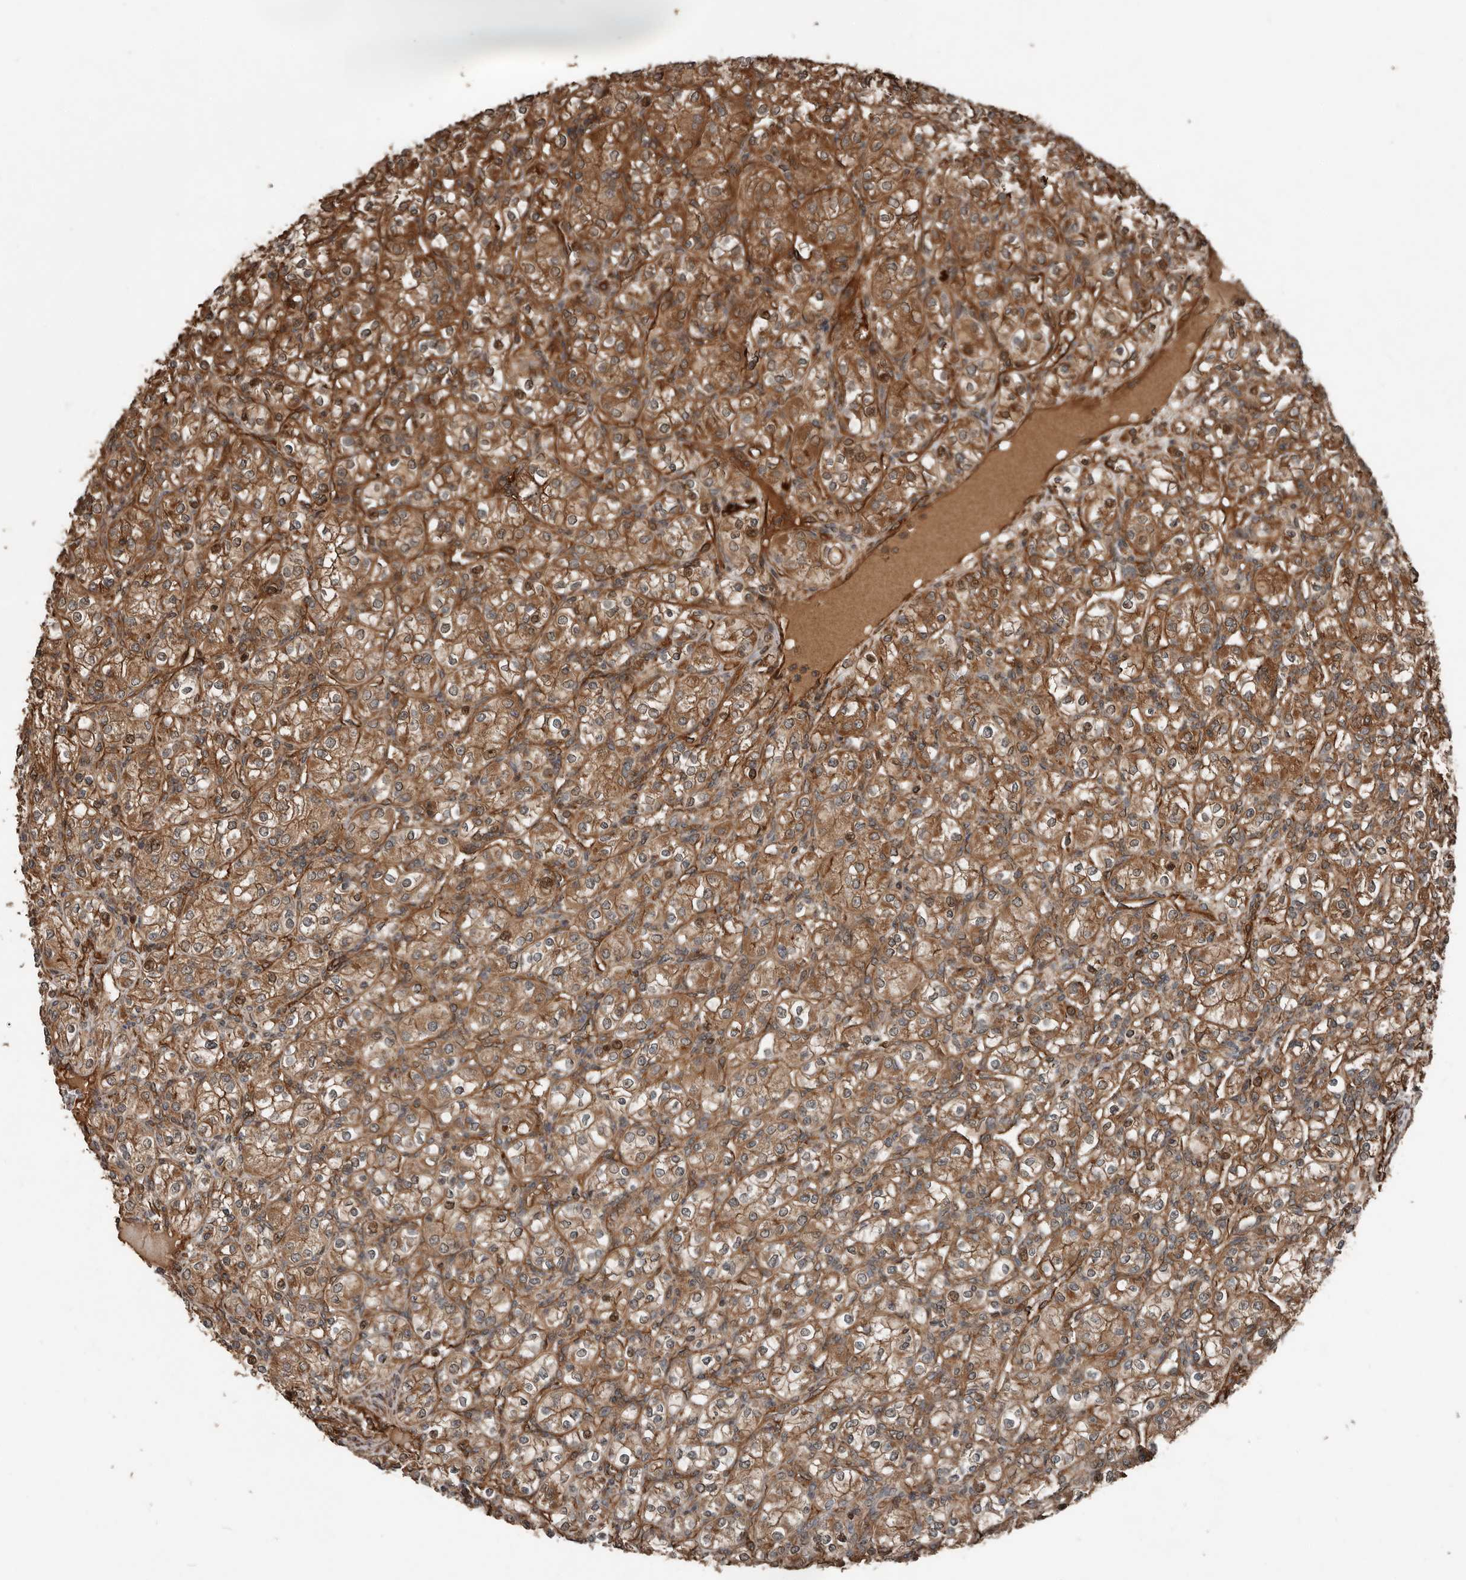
{"staining": {"intensity": "moderate", "quantity": ">75%", "location": "cytoplasmic/membranous"}, "tissue": "renal cancer", "cell_type": "Tumor cells", "image_type": "cancer", "snomed": [{"axis": "morphology", "description": "Adenocarcinoma, NOS"}, {"axis": "topography", "description": "Kidney"}], "caption": "Immunohistochemical staining of human renal adenocarcinoma reveals medium levels of moderate cytoplasmic/membranous expression in approximately >75% of tumor cells.", "gene": "YOD1", "patient": {"sex": "male", "age": 77}}